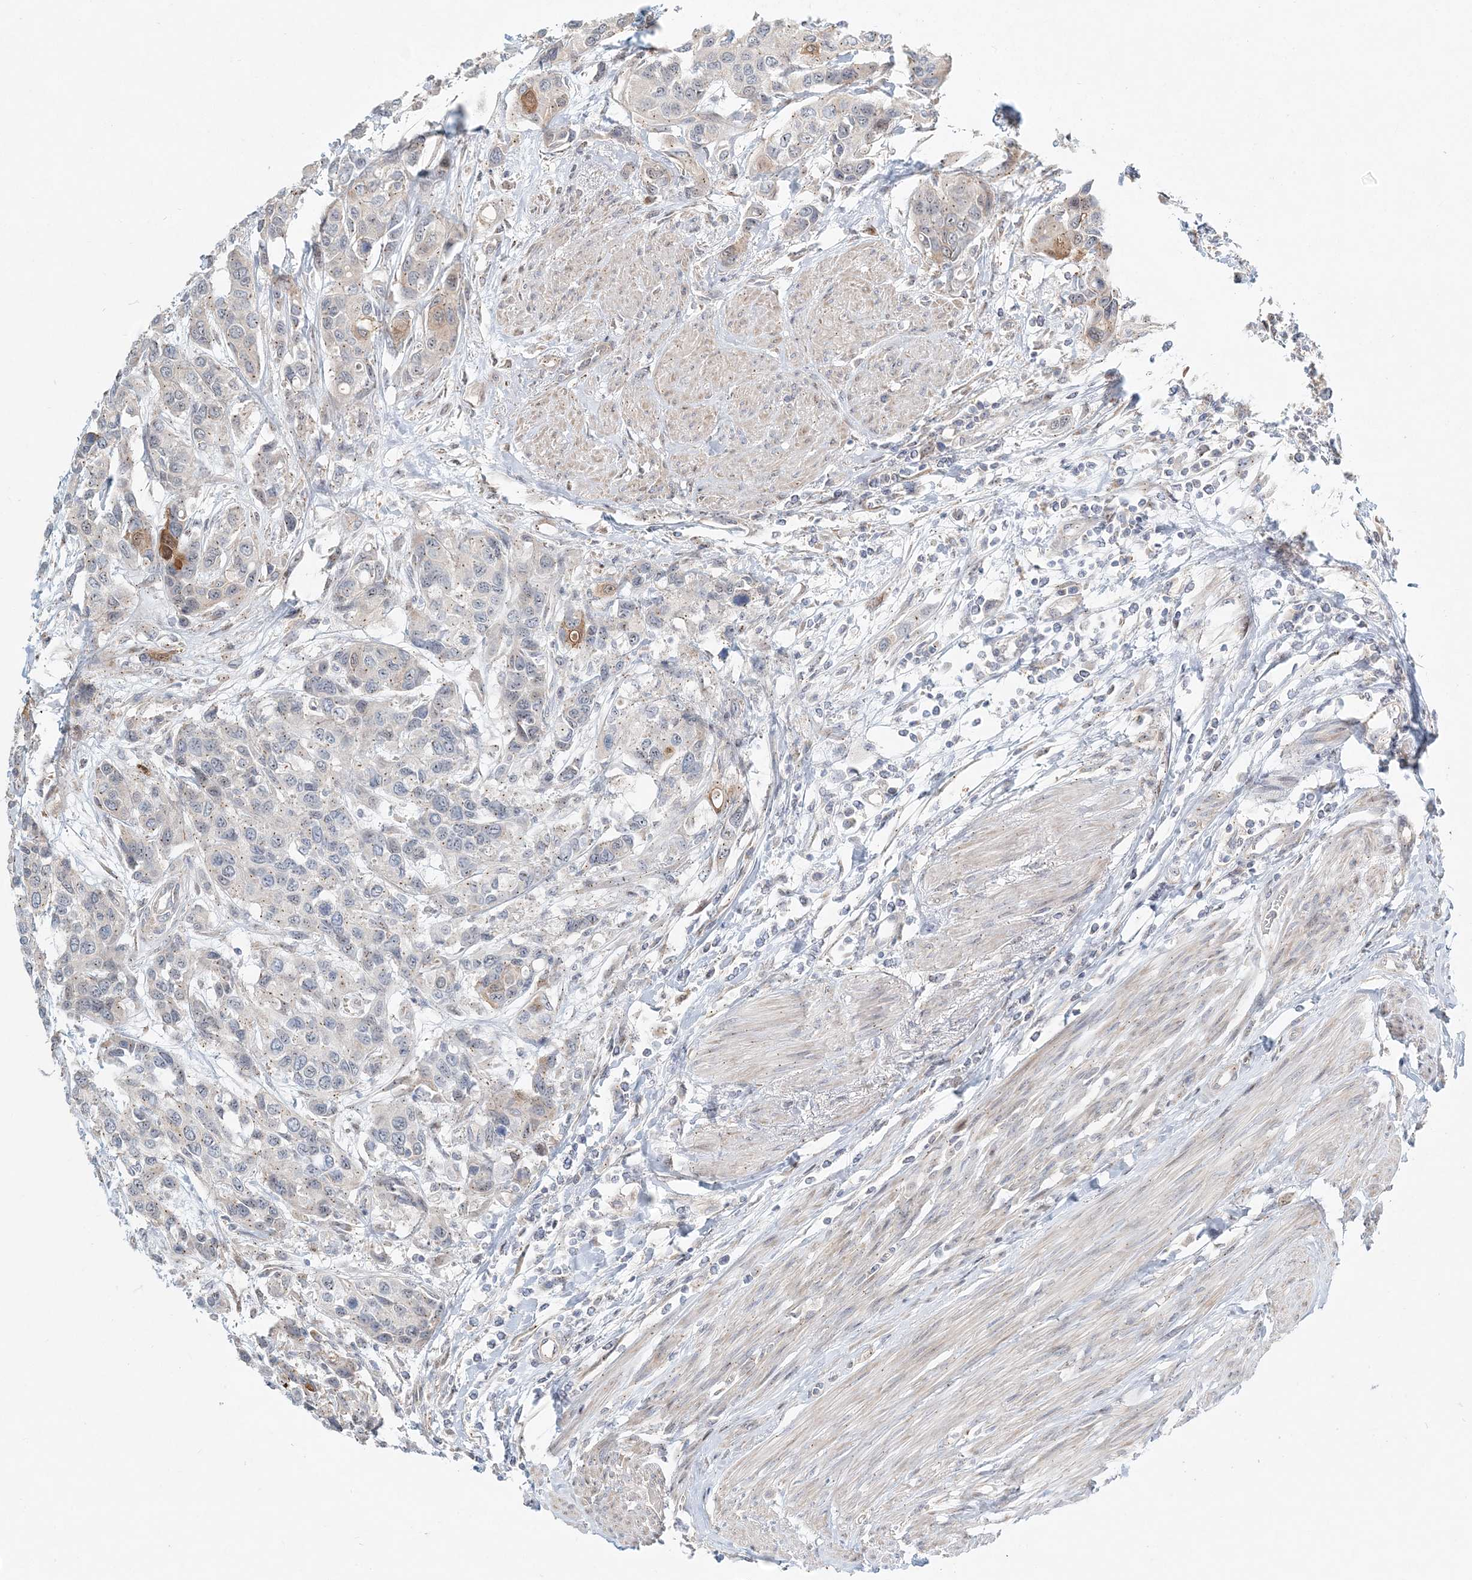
{"staining": {"intensity": "weak", "quantity": "<25%", "location": "cytoplasmic/membranous"}, "tissue": "urothelial cancer", "cell_type": "Tumor cells", "image_type": "cancer", "snomed": [{"axis": "morphology", "description": "Normal tissue, NOS"}, {"axis": "morphology", "description": "Urothelial carcinoma, High grade"}, {"axis": "topography", "description": "Vascular tissue"}, {"axis": "topography", "description": "Urinary bladder"}], "caption": "There is no significant expression in tumor cells of urothelial cancer.", "gene": "CXXC5", "patient": {"sex": "female", "age": 56}}